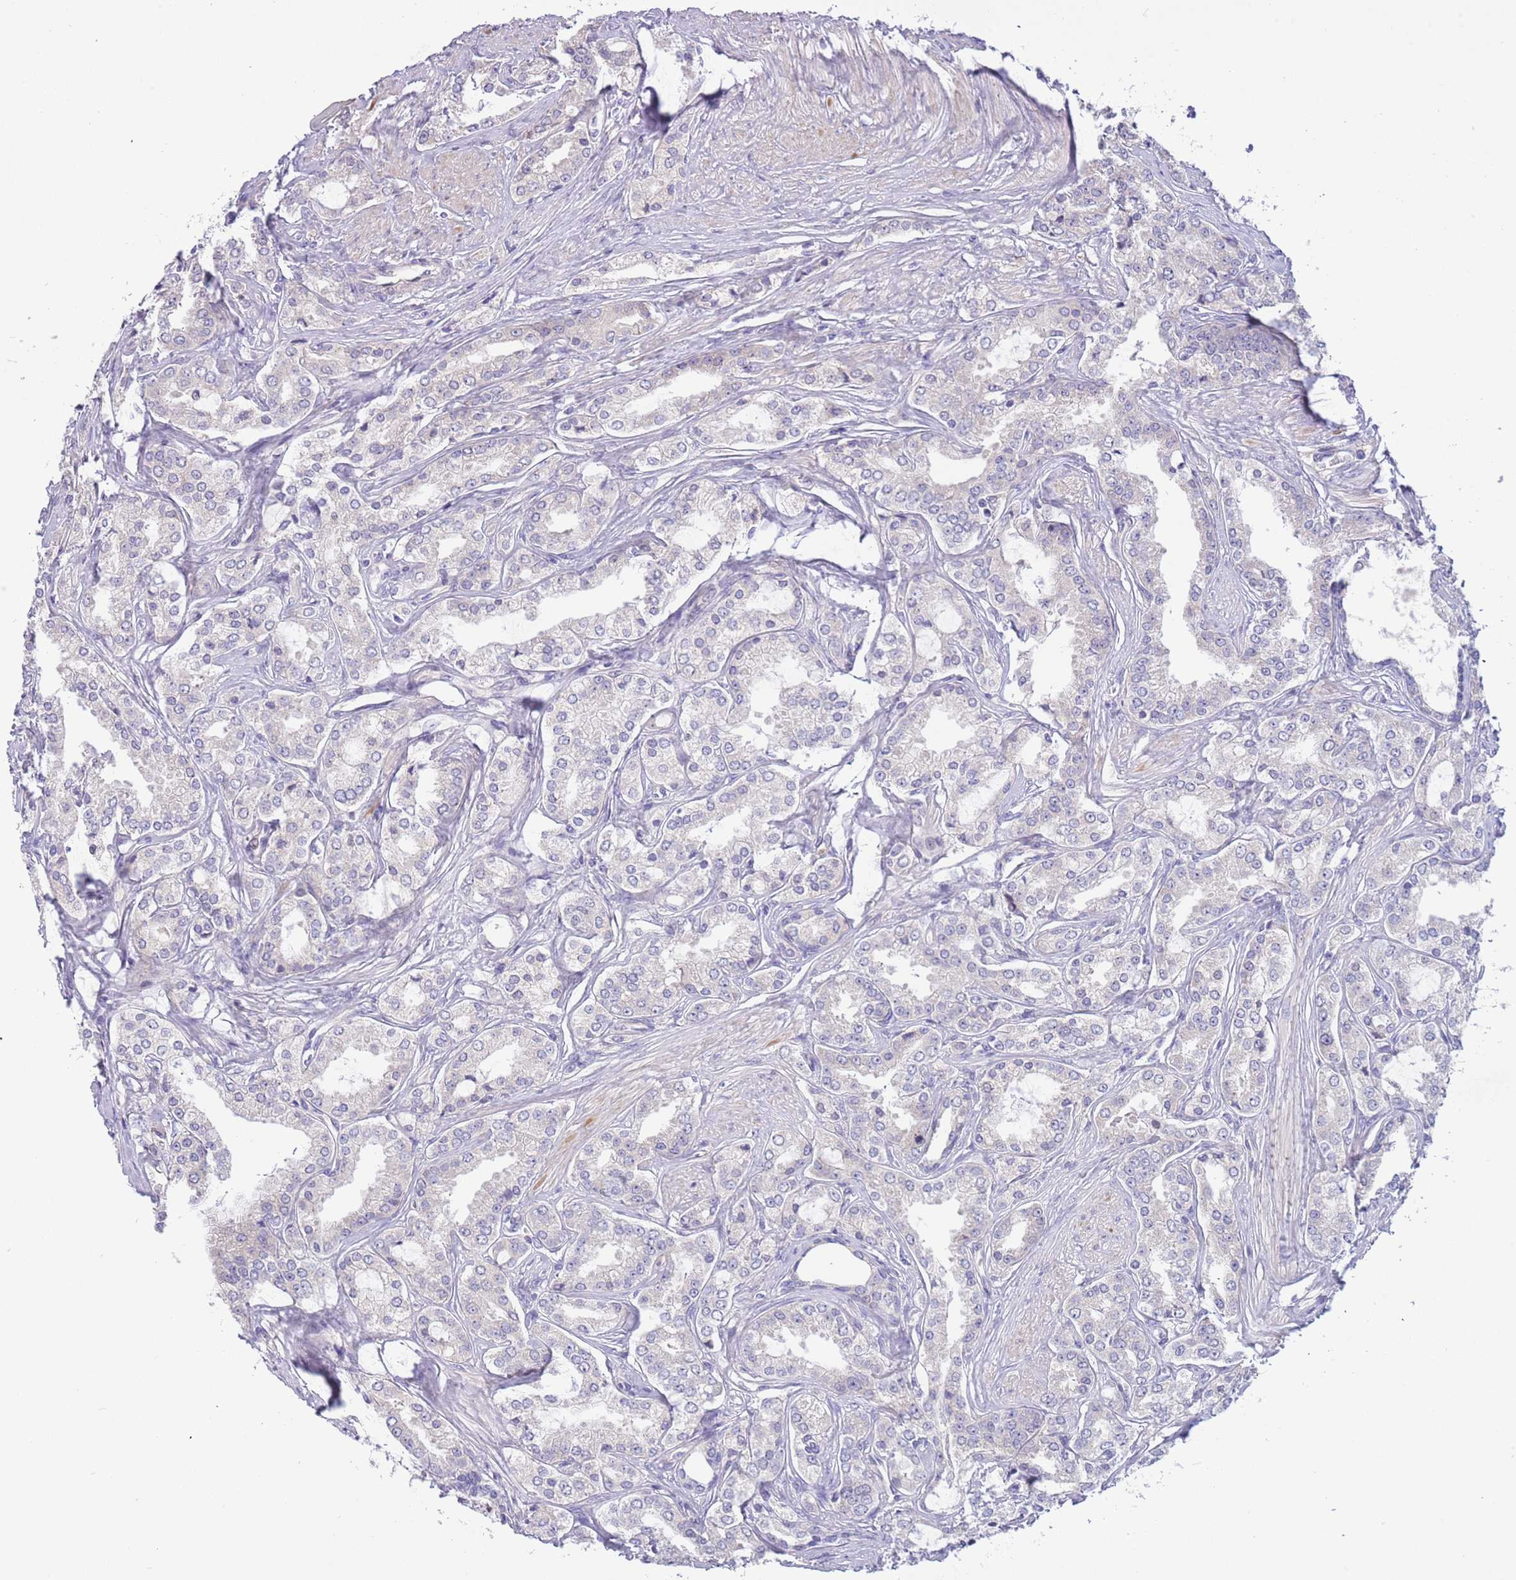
{"staining": {"intensity": "negative", "quantity": "none", "location": "none"}, "tissue": "prostate cancer", "cell_type": "Tumor cells", "image_type": "cancer", "snomed": [{"axis": "morphology", "description": "Adenocarcinoma, High grade"}, {"axis": "topography", "description": "Prostate"}], "caption": "Immunohistochemistry (IHC) of human adenocarcinoma (high-grade) (prostate) shows no positivity in tumor cells.", "gene": "CABYR", "patient": {"sex": "male", "age": 71}}